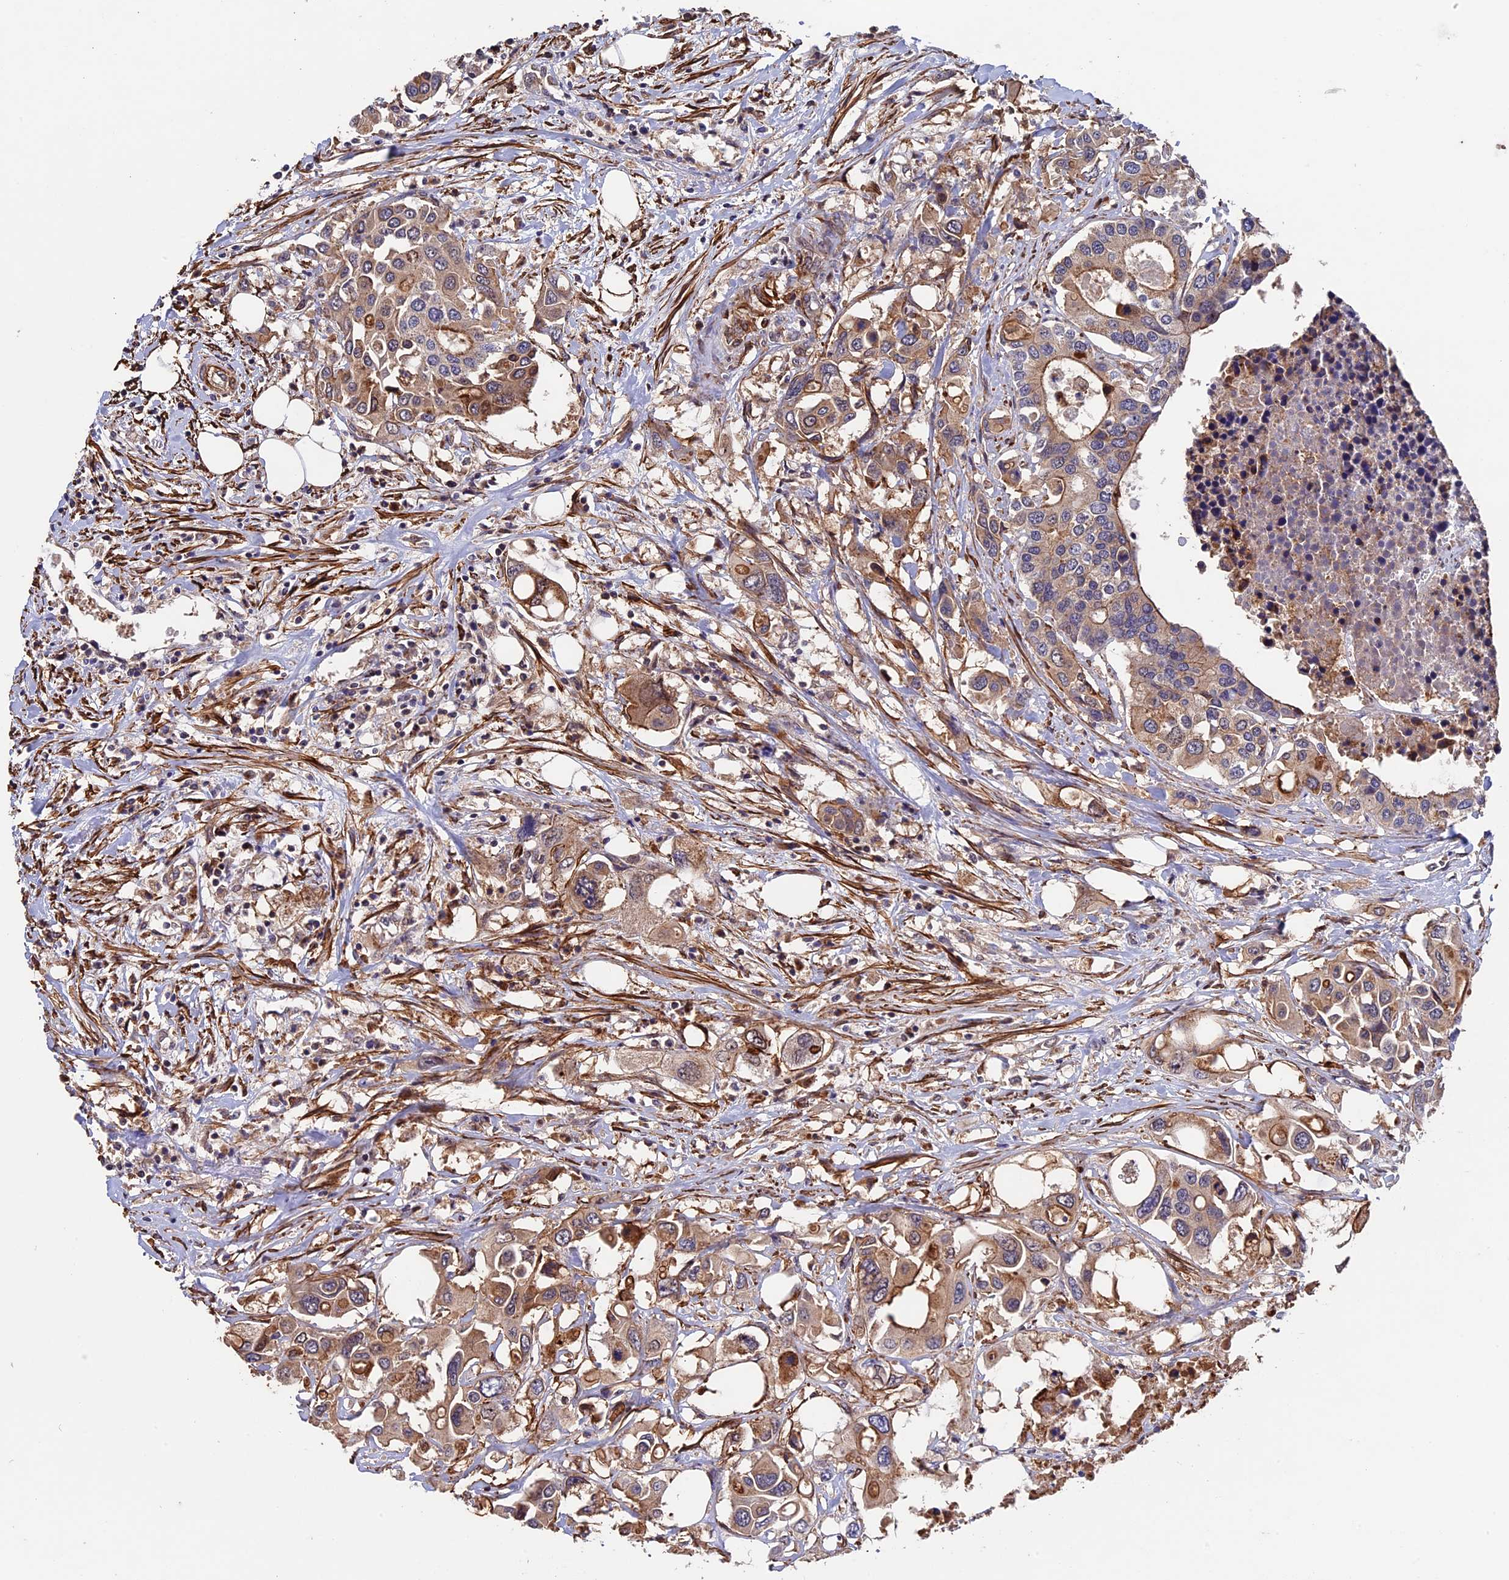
{"staining": {"intensity": "moderate", "quantity": ">75%", "location": "cytoplasmic/membranous"}, "tissue": "colorectal cancer", "cell_type": "Tumor cells", "image_type": "cancer", "snomed": [{"axis": "morphology", "description": "Adenocarcinoma, NOS"}, {"axis": "topography", "description": "Colon"}], "caption": "Human adenocarcinoma (colorectal) stained for a protein (brown) exhibits moderate cytoplasmic/membranous positive positivity in about >75% of tumor cells.", "gene": "SLC9A5", "patient": {"sex": "male", "age": 77}}